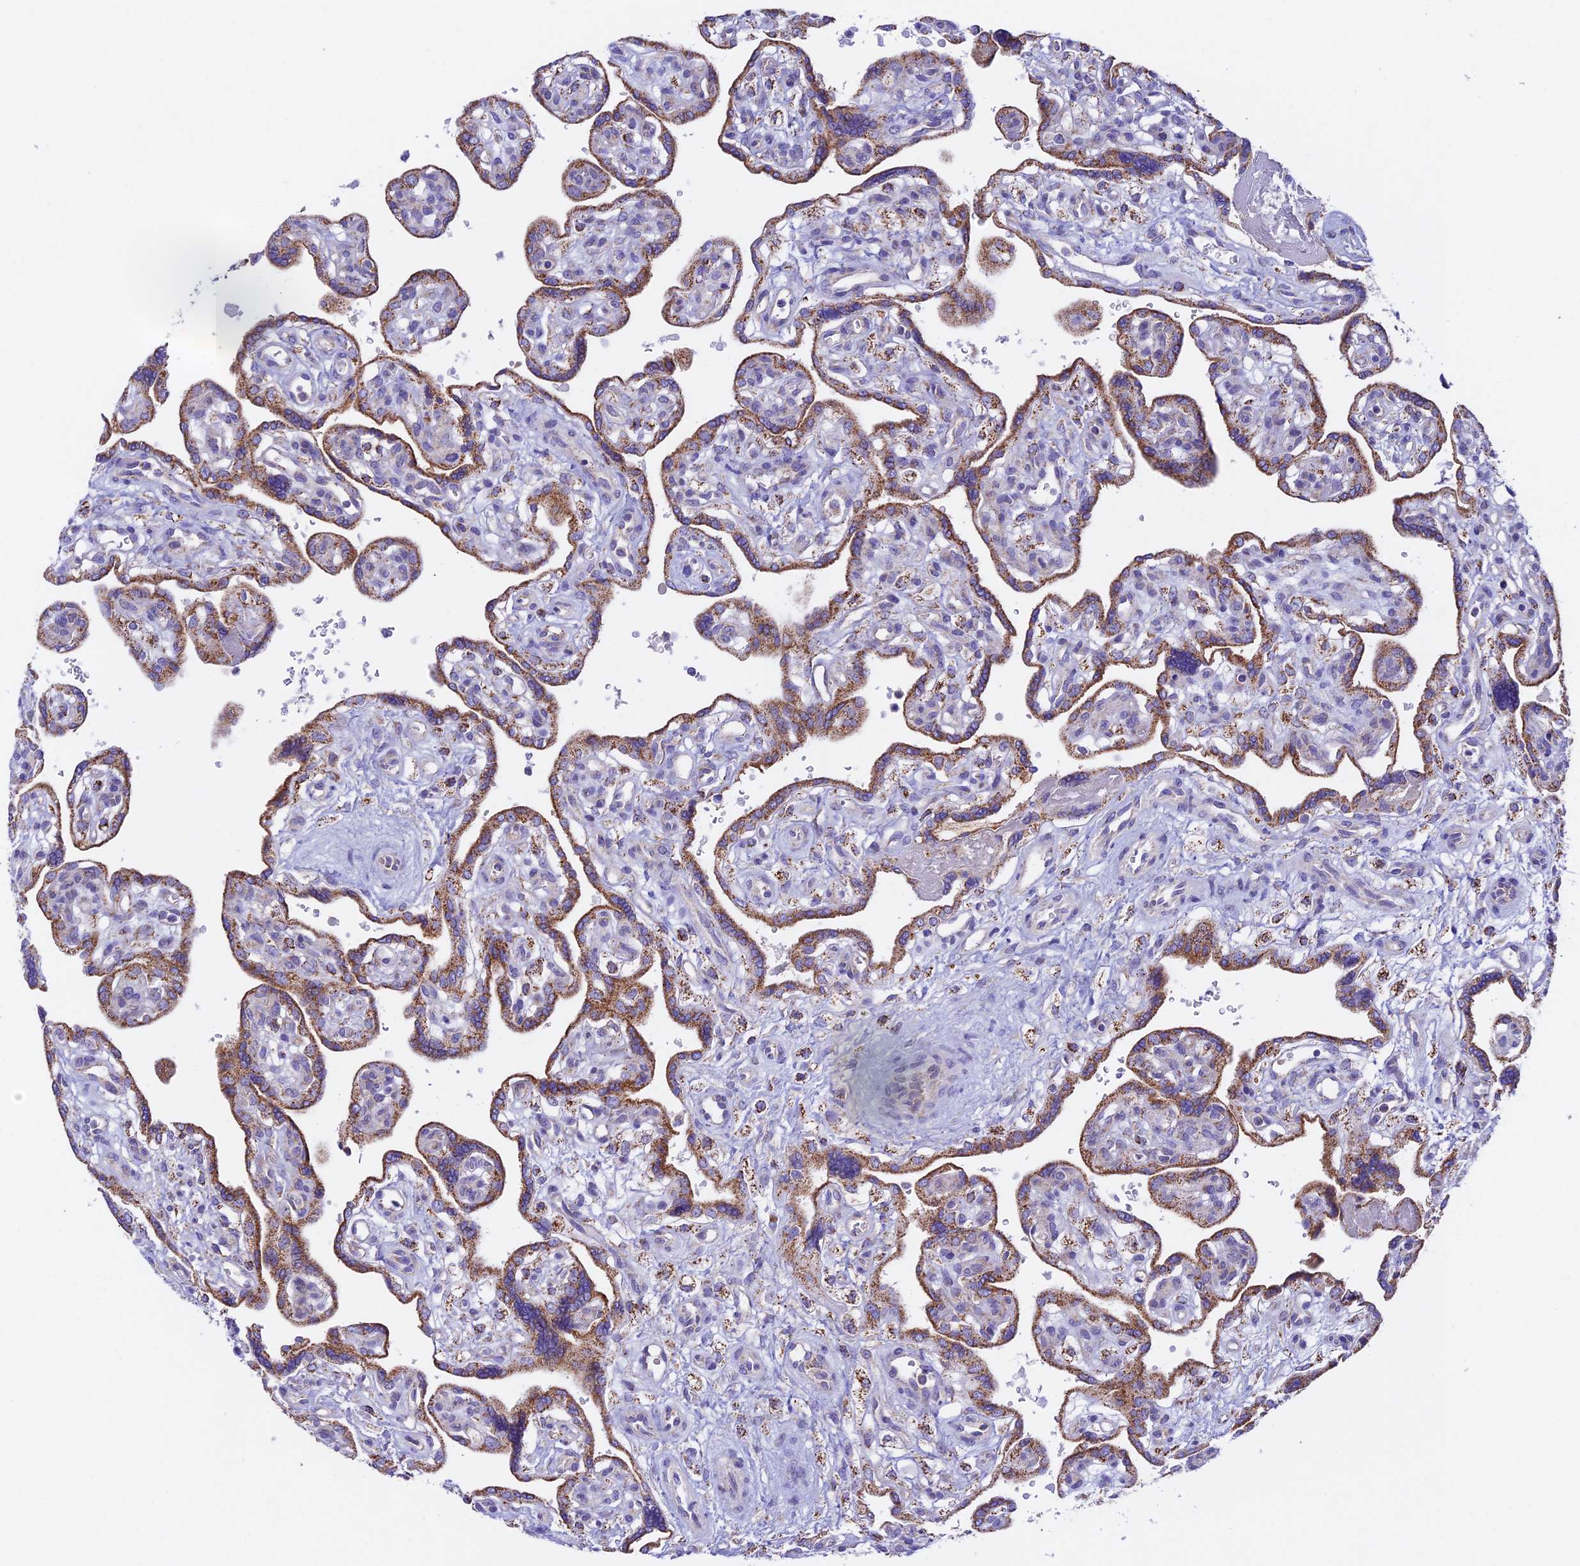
{"staining": {"intensity": "moderate", "quantity": "25%-75%", "location": "cytoplasmic/membranous"}, "tissue": "placenta", "cell_type": "Trophoblastic cells", "image_type": "normal", "snomed": [{"axis": "morphology", "description": "Normal tissue, NOS"}, {"axis": "topography", "description": "Placenta"}], "caption": "The immunohistochemical stain shows moderate cytoplasmic/membranous positivity in trophoblastic cells of normal placenta. (Brightfield microscopy of DAB IHC at high magnification).", "gene": "HSDL2", "patient": {"sex": "female", "age": 39}}